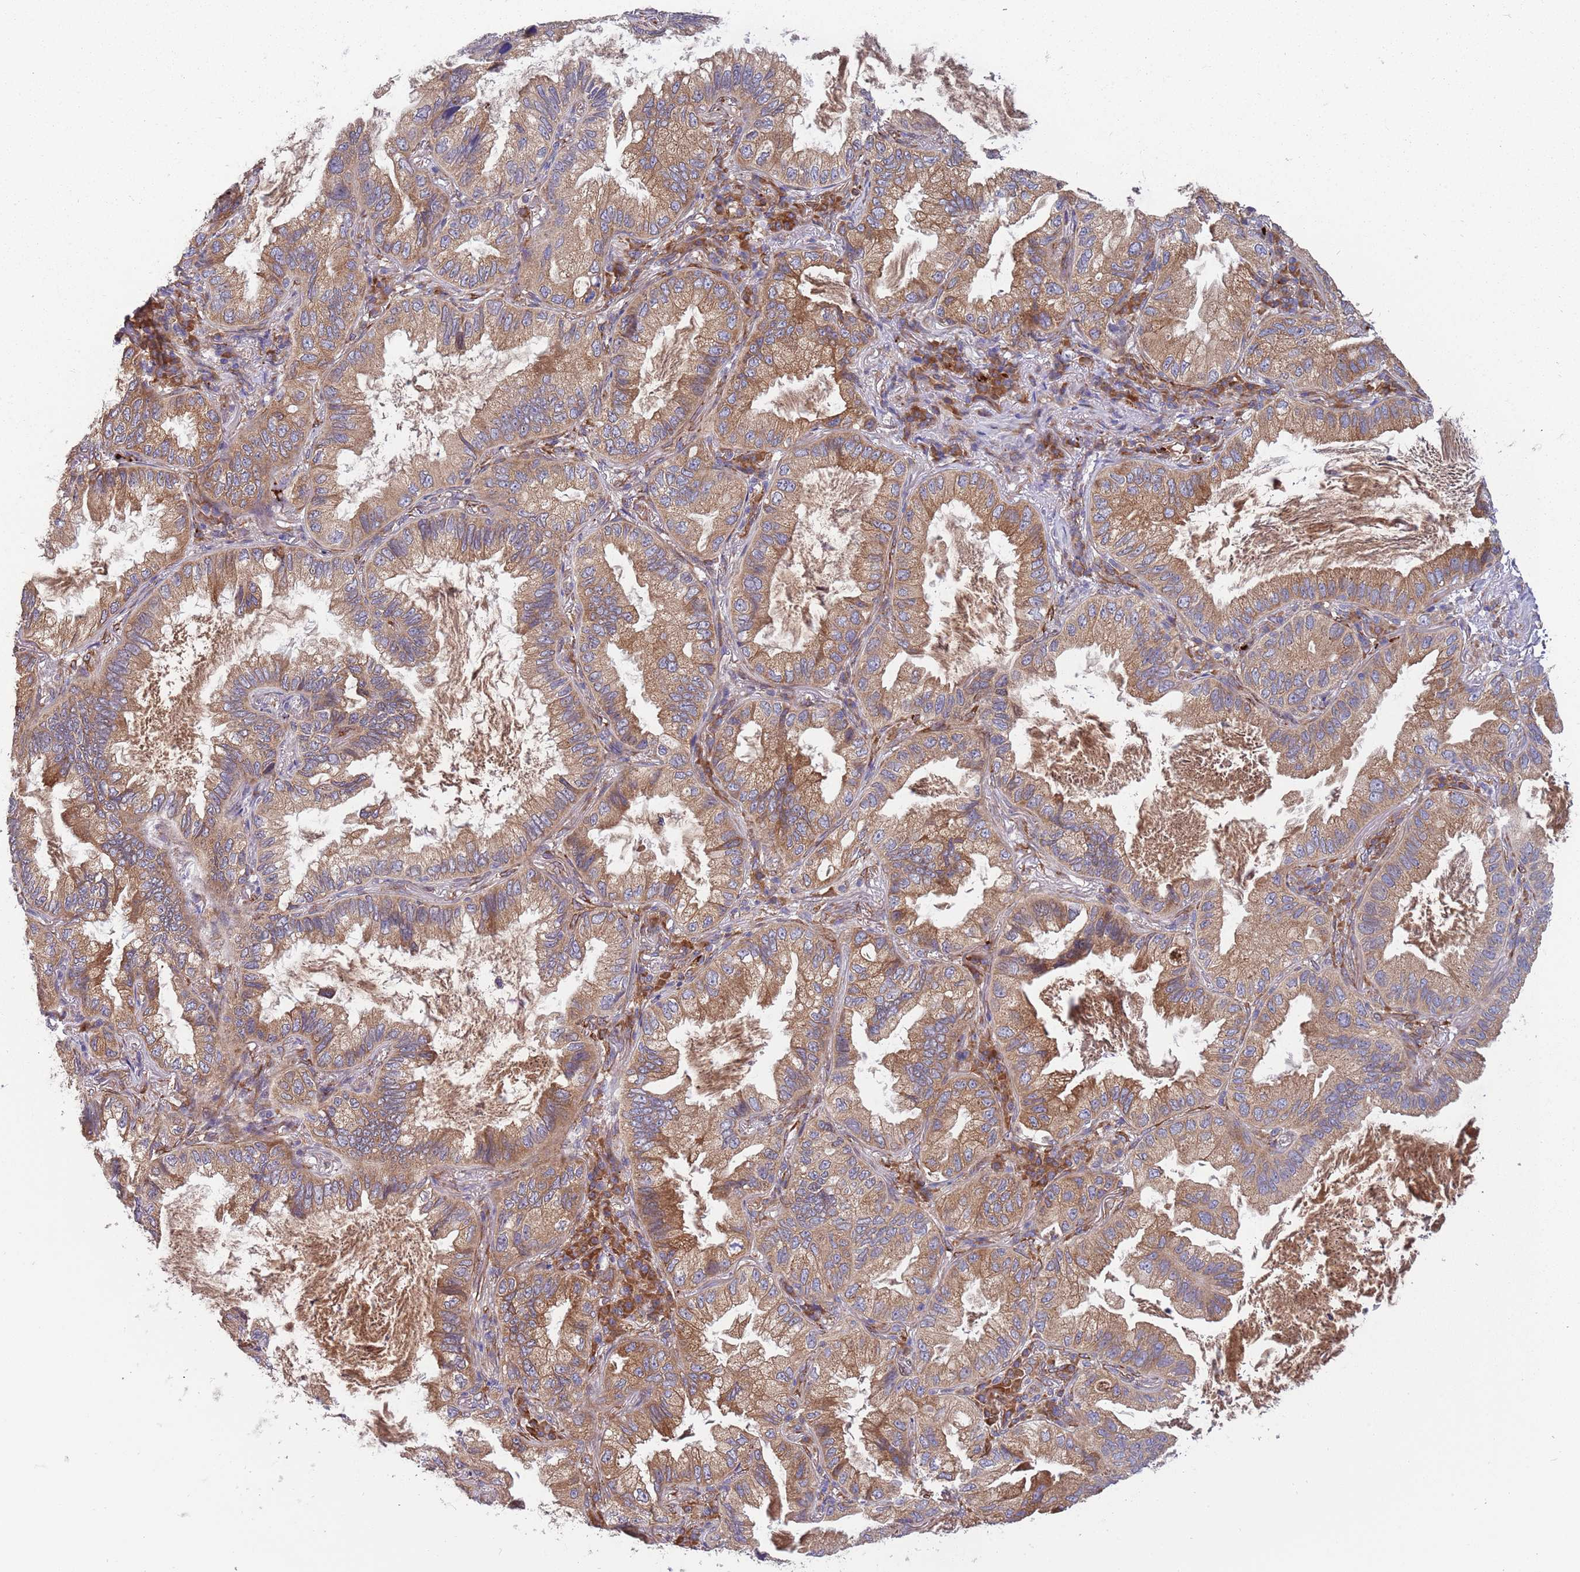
{"staining": {"intensity": "moderate", "quantity": ">75%", "location": "cytoplasmic/membranous"}, "tissue": "lung cancer", "cell_type": "Tumor cells", "image_type": "cancer", "snomed": [{"axis": "morphology", "description": "Adenocarcinoma, NOS"}, {"axis": "topography", "description": "Lung"}], "caption": "Protein staining demonstrates moderate cytoplasmic/membranous positivity in approximately >75% of tumor cells in lung adenocarcinoma. (Brightfield microscopy of DAB IHC at high magnification).", "gene": "ARMCX6", "patient": {"sex": "female", "age": 69}}